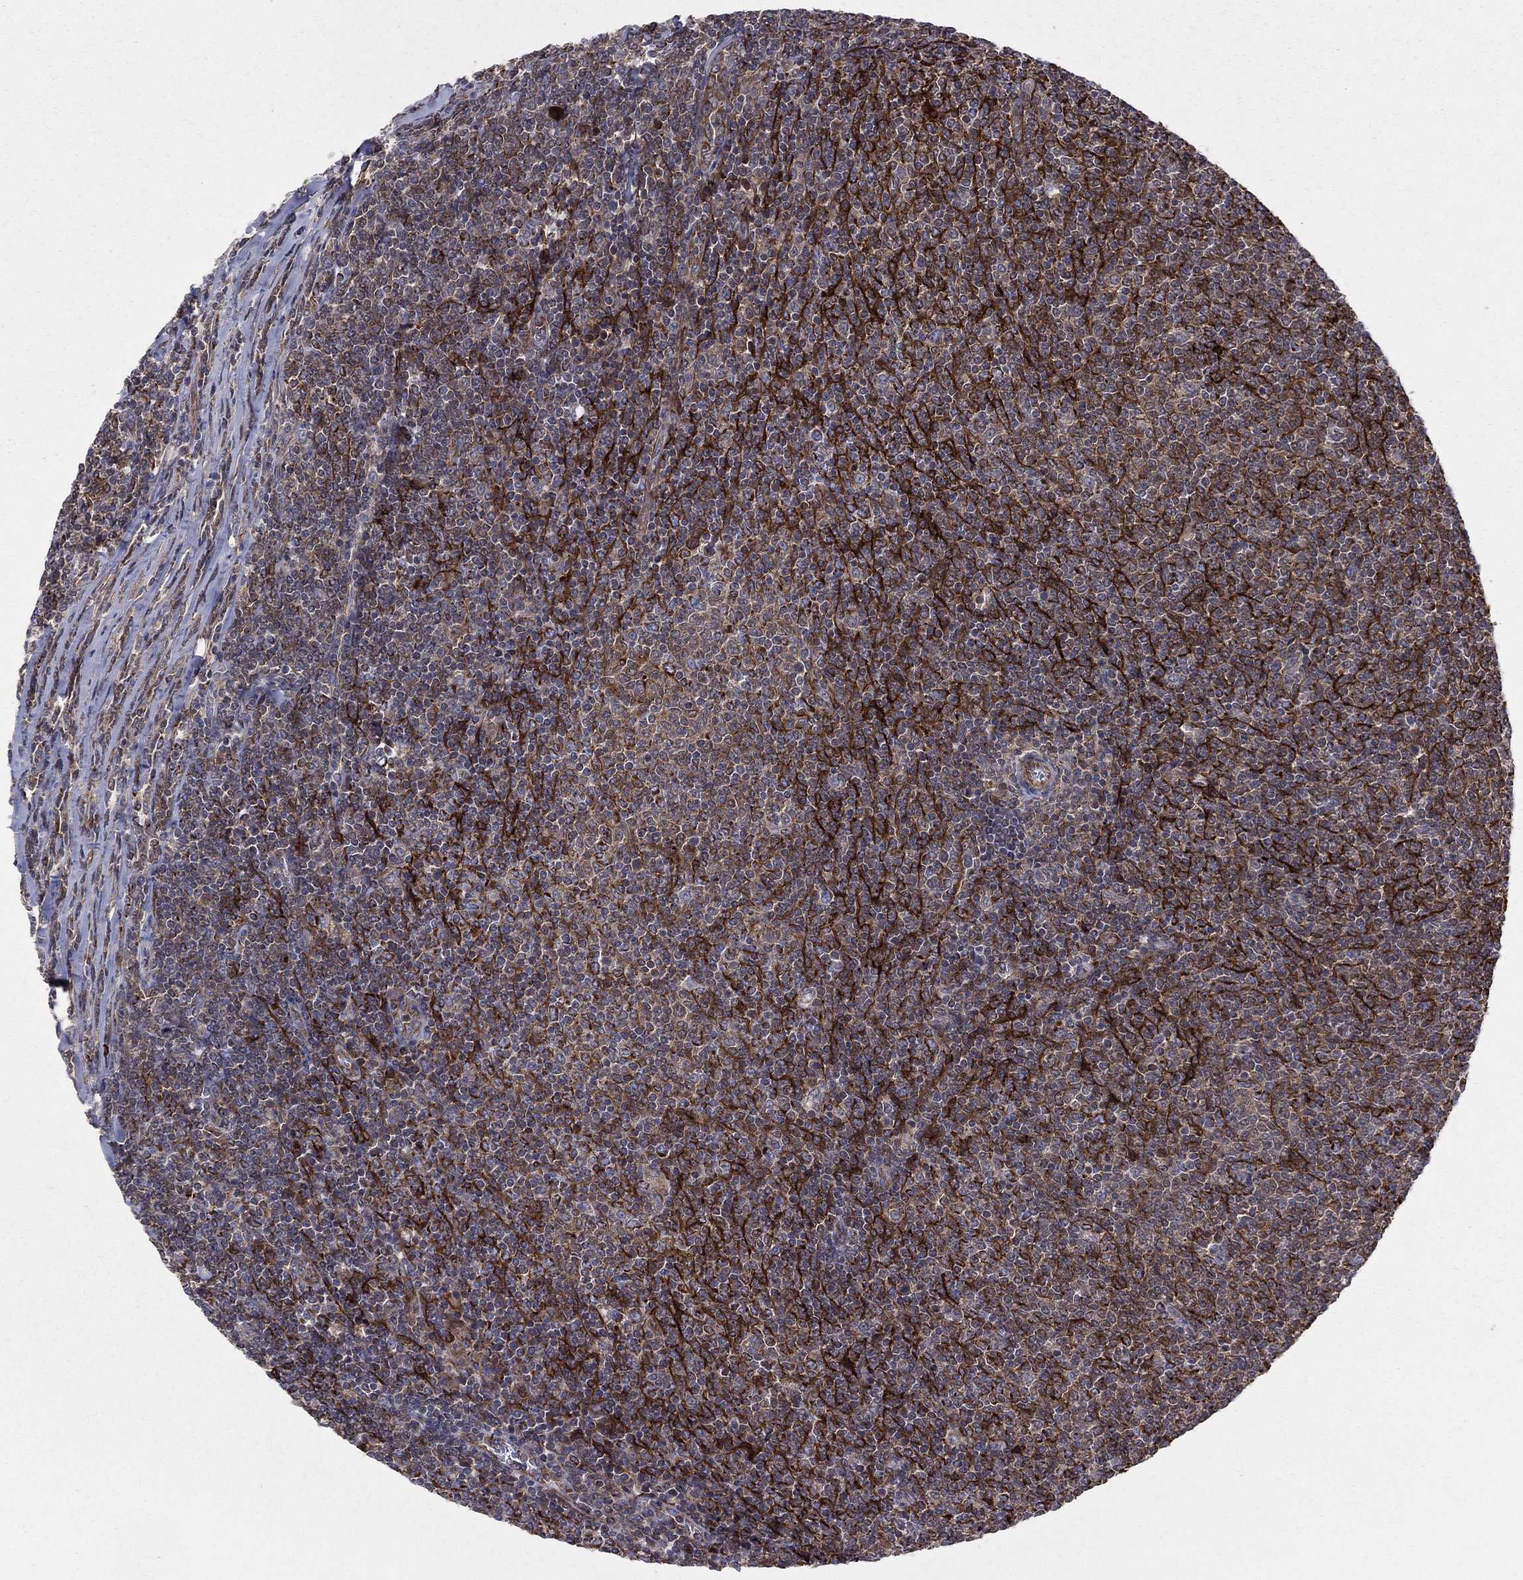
{"staining": {"intensity": "strong", "quantity": "25%-75%", "location": "cytoplasmic/membranous"}, "tissue": "lymphoma", "cell_type": "Tumor cells", "image_type": "cancer", "snomed": [{"axis": "morphology", "description": "Malignant lymphoma, non-Hodgkin's type, Low grade"}, {"axis": "topography", "description": "Lymph node"}], "caption": "Immunohistochemistry (DAB (3,3'-diaminobenzidine)) staining of human low-grade malignant lymphoma, non-Hodgkin's type shows strong cytoplasmic/membranous protein expression in about 25%-75% of tumor cells.", "gene": "MIX23", "patient": {"sex": "male", "age": 52}}